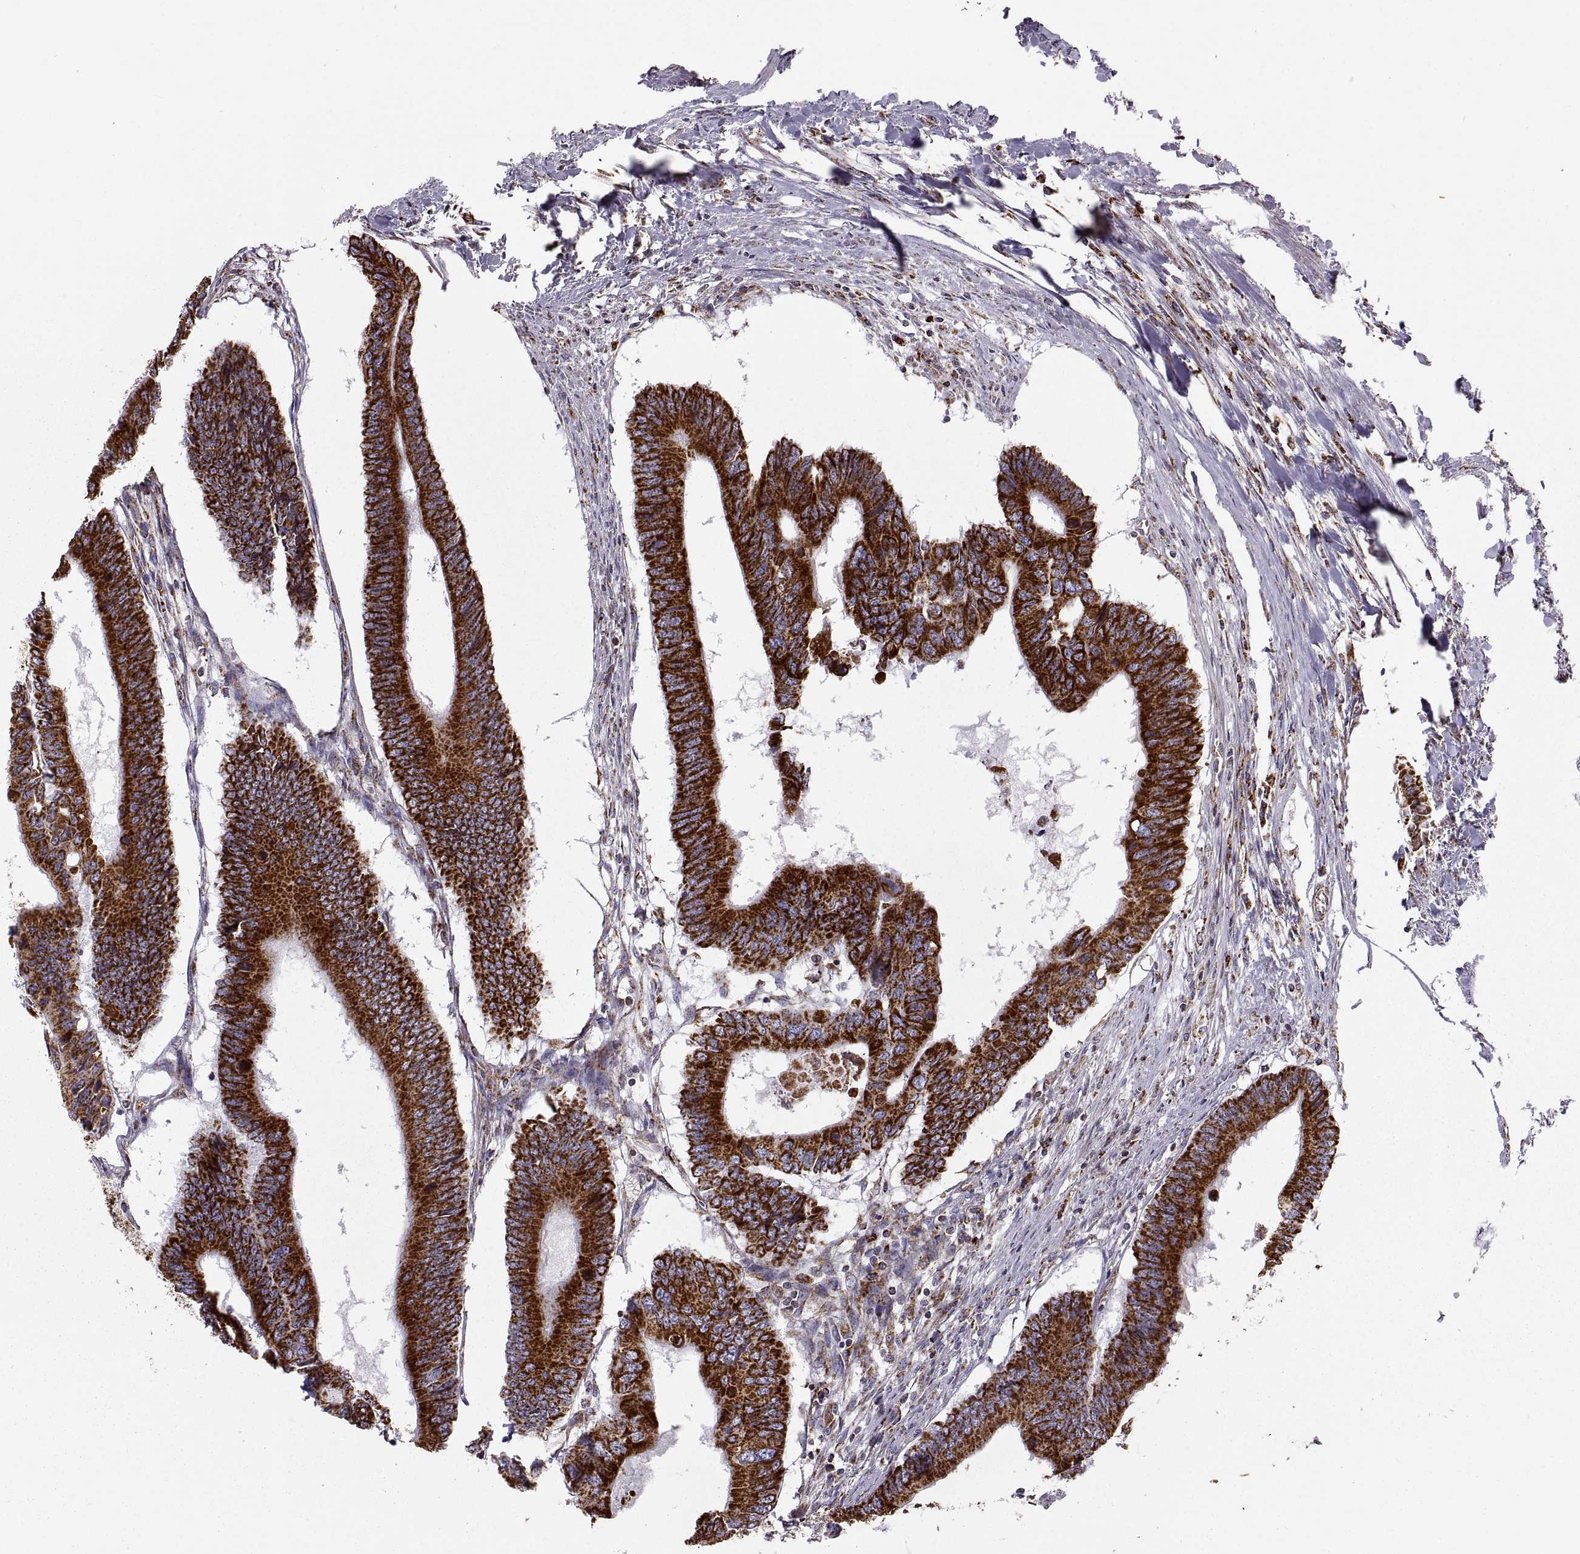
{"staining": {"intensity": "strong", "quantity": ">75%", "location": "cytoplasmic/membranous"}, "tissue": "colorectal cancer", "cell_type": "Tumor cells", "image_type": "cancer", "snomed": [{"axis": "morphology", "description": "Adenocarcinoma, NOS"}, {"axis": "topography", "description": "Colon"}], "caption": "Immunohistochemistry (DAB) staining of human colorectal adenocarcinoma displays strong cytoplasmic/membranous protein positivity in about >75% of tumor cells. The protein is stained brown, and the nuclei are stained in blue (DAB IHC with brightfield microscopy, high magnification).", "gene": "ARSD", "patient": {"sex": "male", "age": 53}}